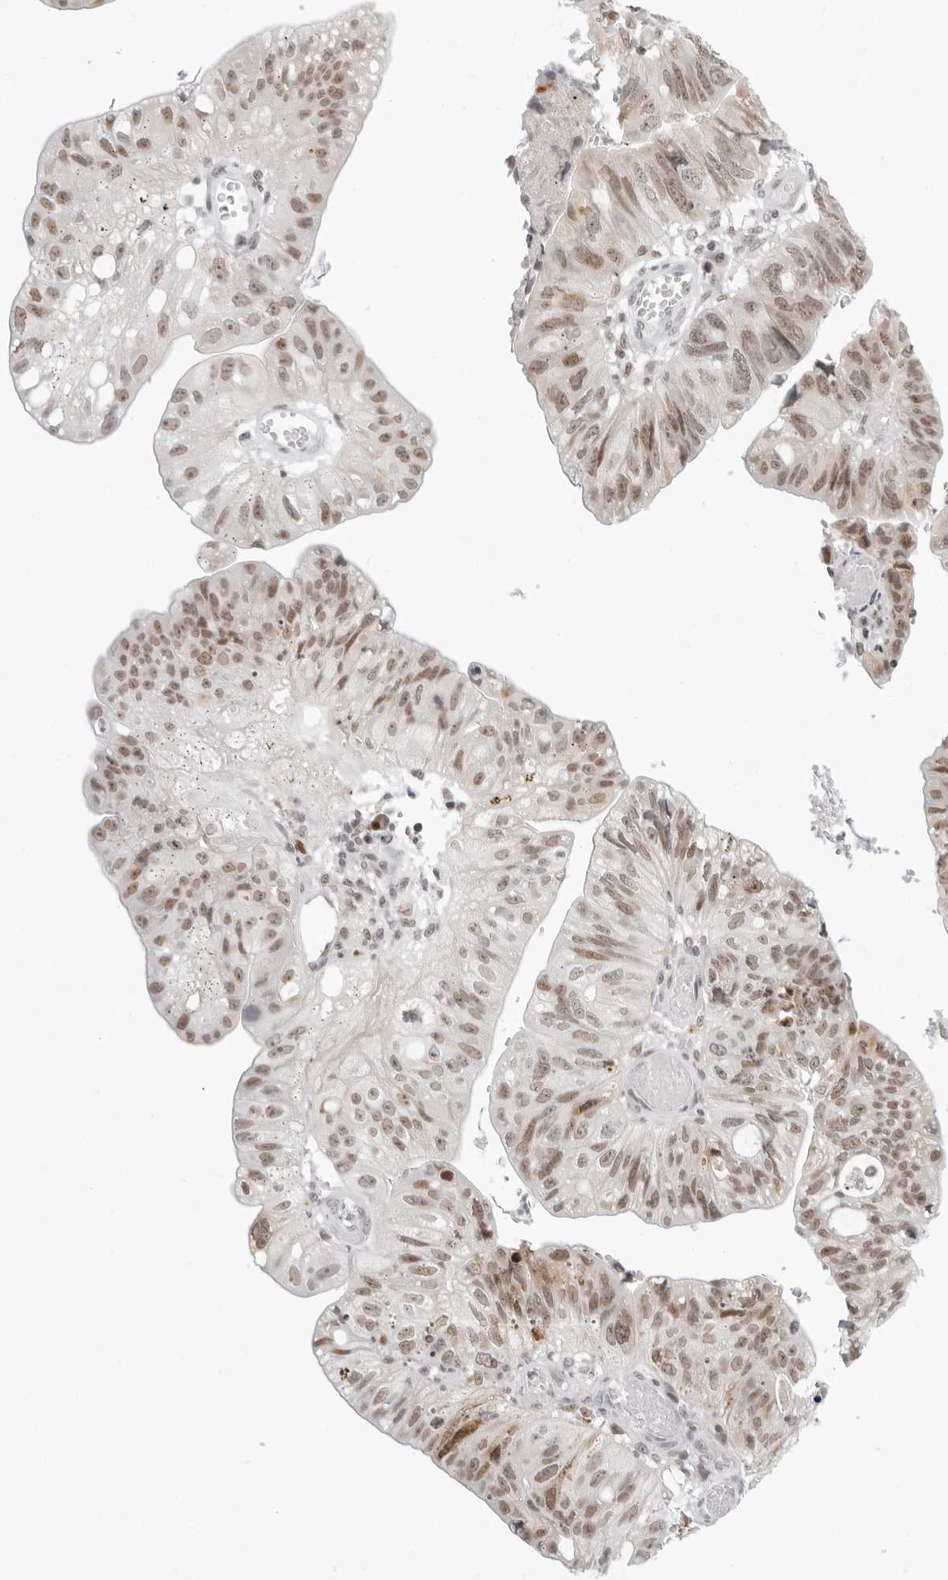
{"staining": {"intensity": "moderate", "quantity": "25%-75%", "location": "nuclear"}, "tissue": "stomach cancer", "cell_type": "Tumor cells", "image_type": "cancer", "snomed": [{"axis": "morphology", "description": "Adenocarcinoma, NOS"}, {"axis": "topography", "description": "Stomach"}], "caption": "DAB immunohistochemical staining of human stomach adenocarcinoma reveals moderate nuclear protein staining in about 25%-75% of tumor cells.", "gene": "MSH6", "patient": {"sex": "male", "age": 59}}